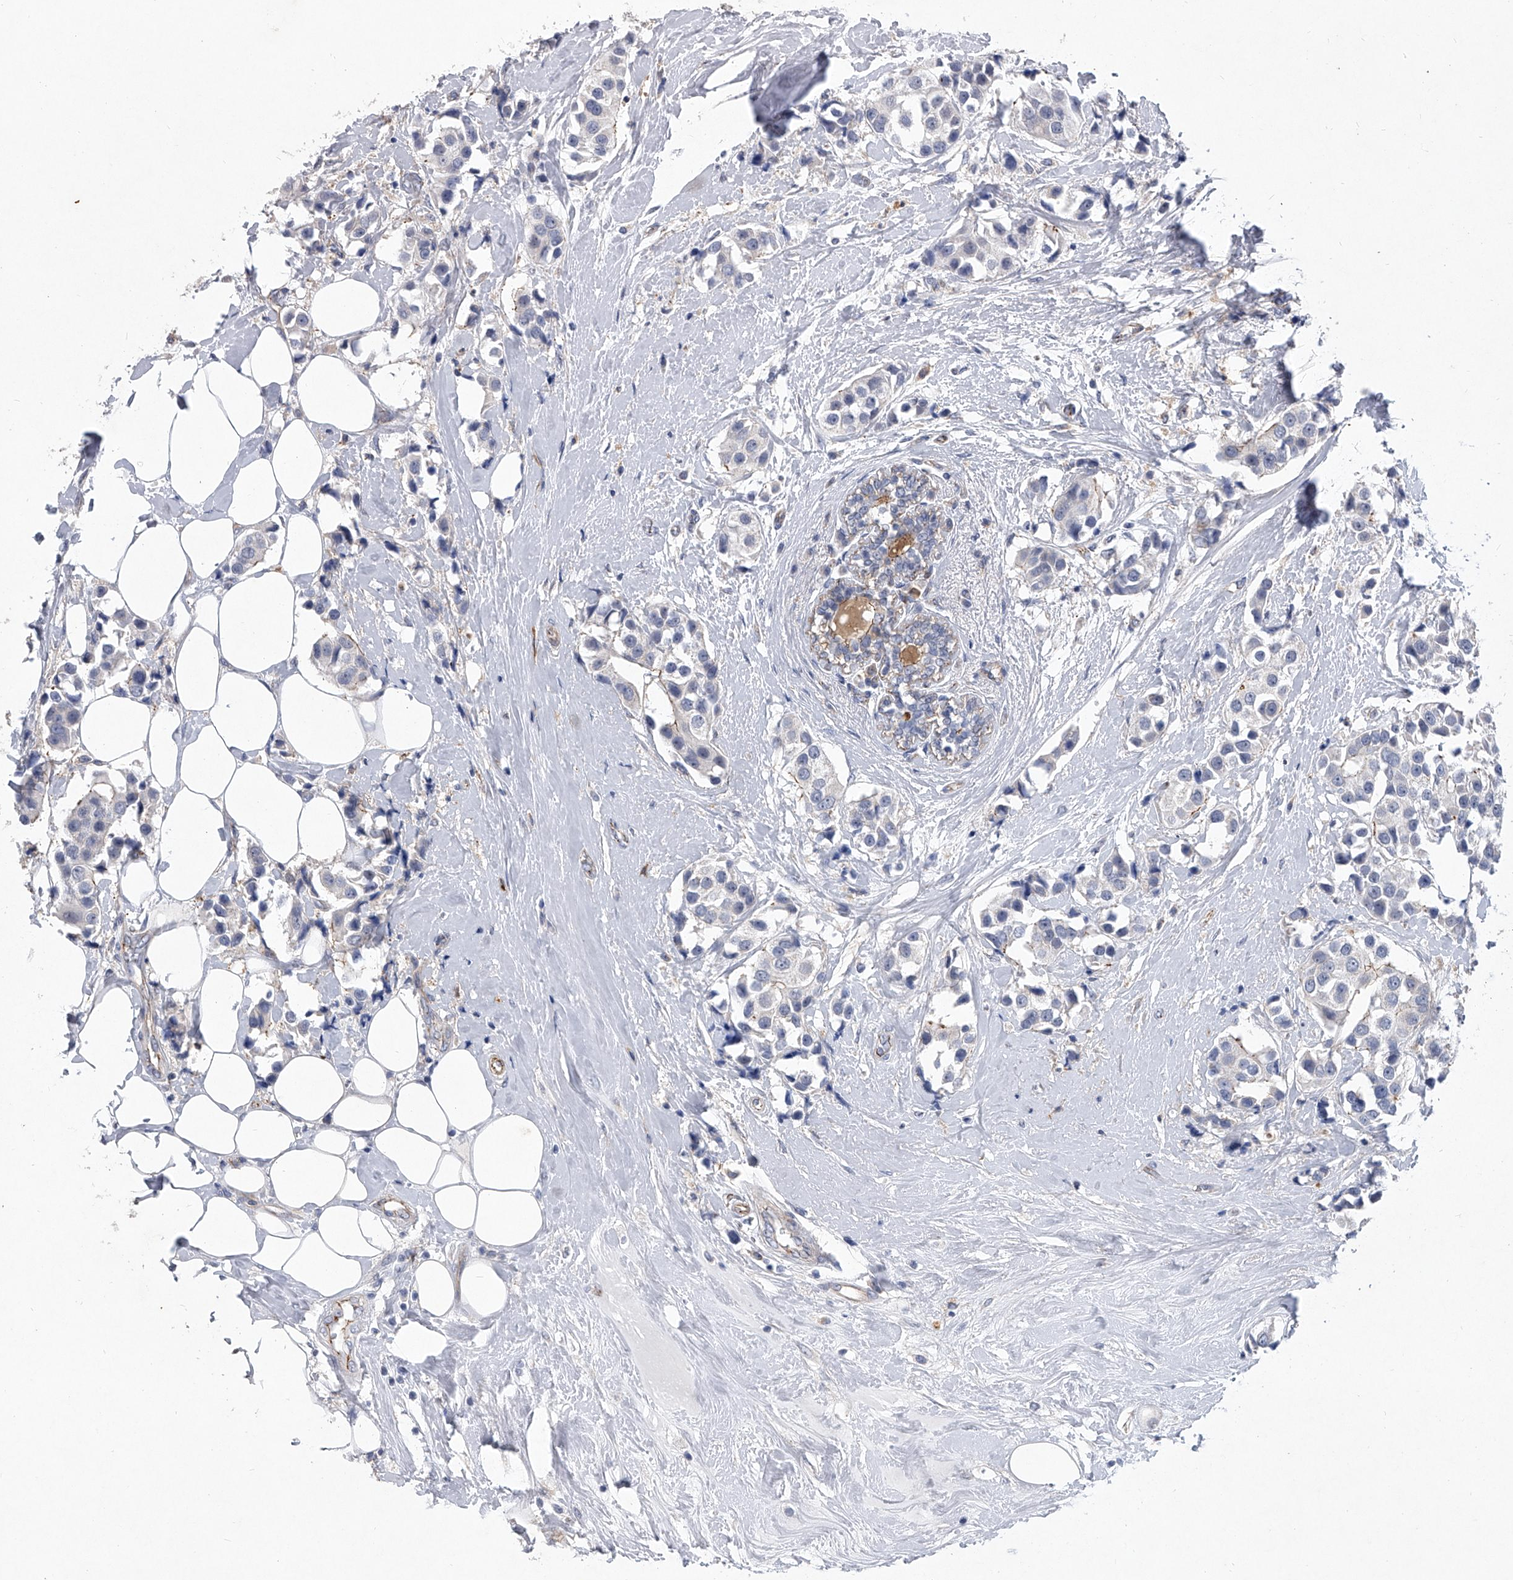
{"staining": {"intensity": "negative", "quantity": "none", "location": "none"}, "tissue": "breast cancer", "cell_type": "Tumor cells", "image_type": "cancer", "snomed": [{"axis": "morphology", "description": "Normal tissue, NOS"}, {"axis": "morphology", "description": "Duct carcinoma"}, {"axis": "topography", "description": "Breast"}], "caption": "Tumor cells are negative for brown protein staining in breast invasive ductal carcinoma.", "gene": "MINDY4", "patient": {"sex": "female", "age": 39}}